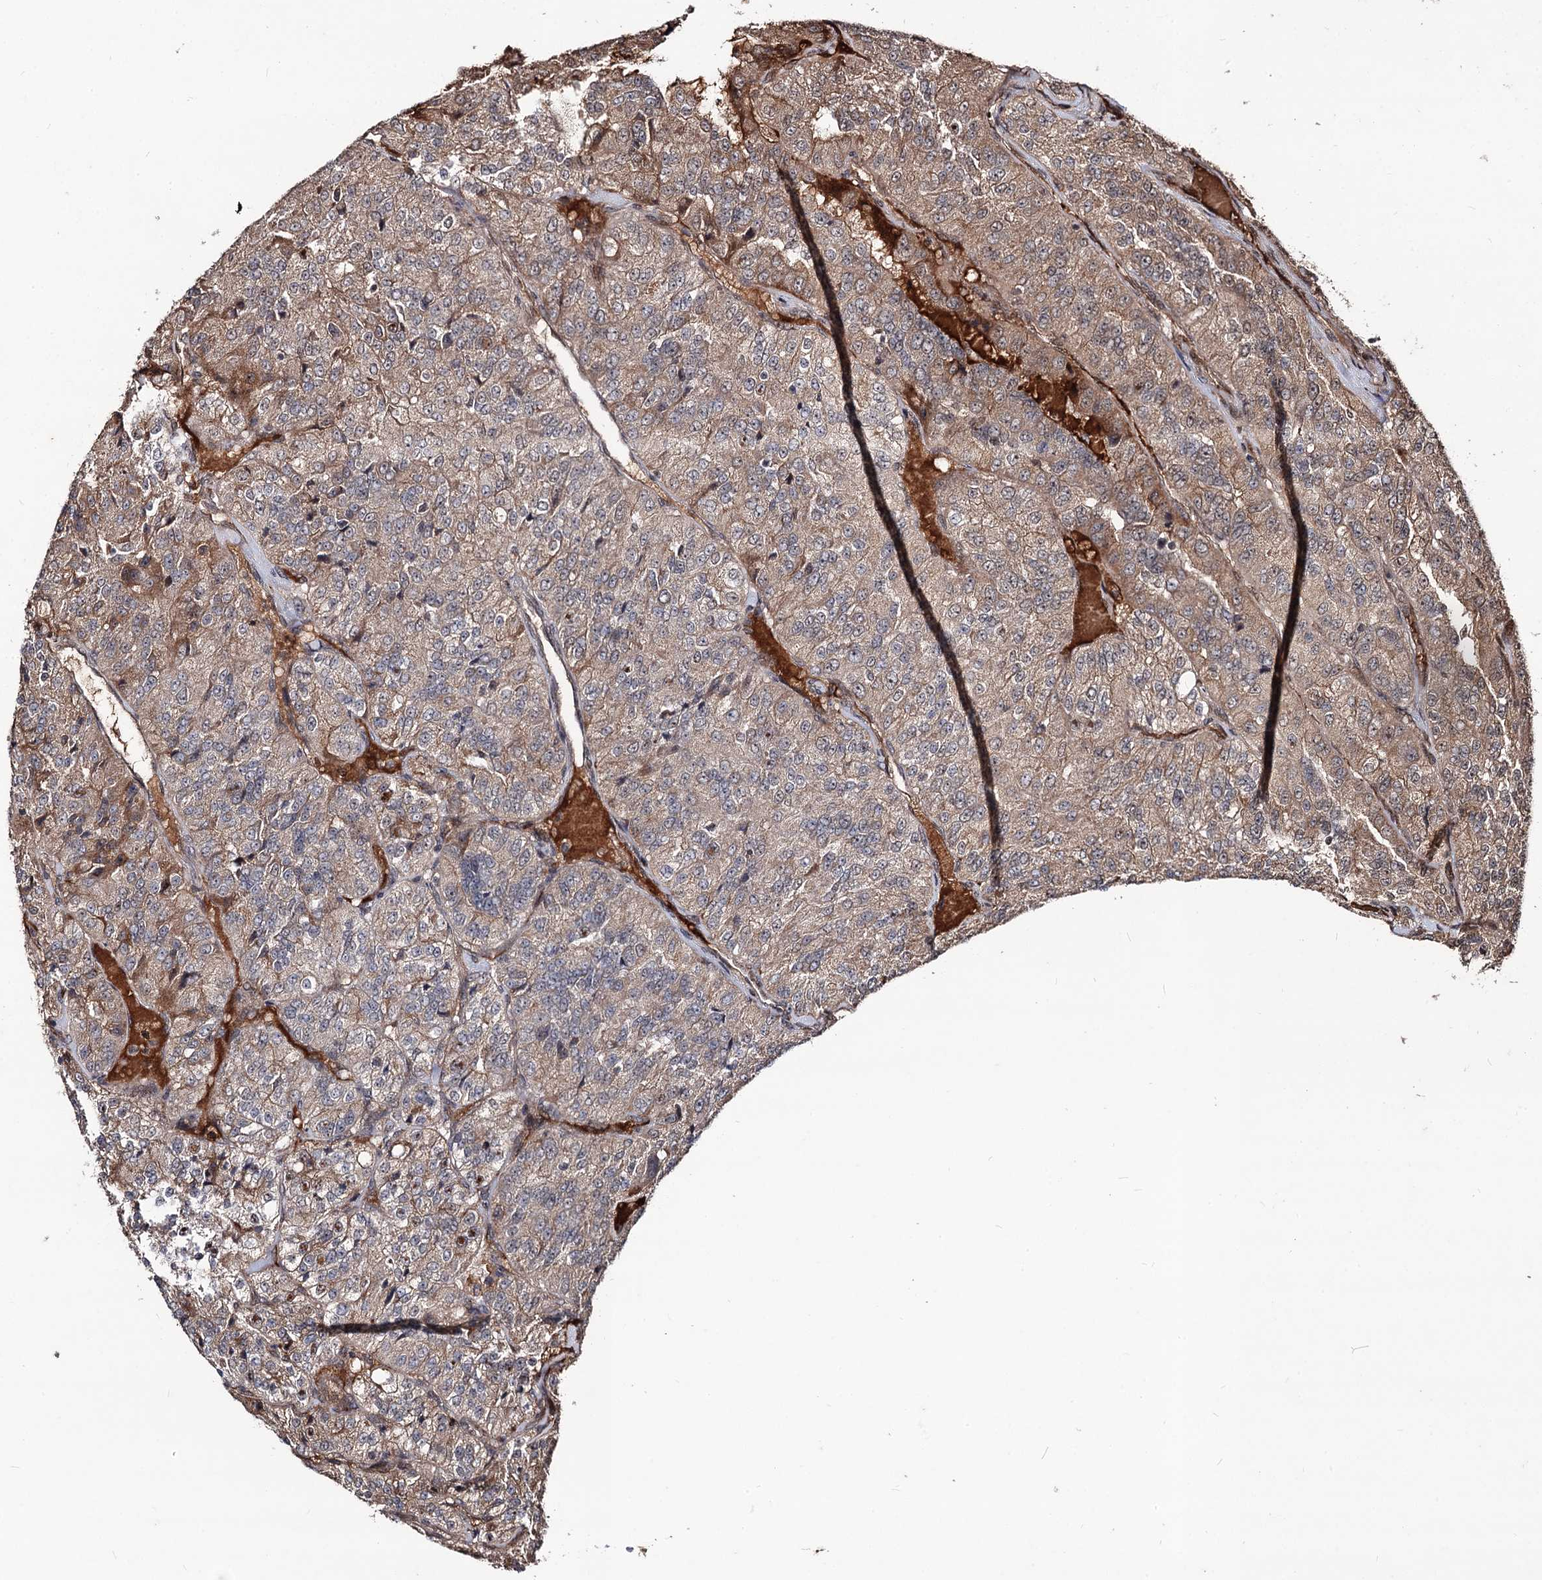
{"staining": {"intensity": "moderate", "quantity": ">75%", "location": "cytoplasmic/membranous"}, "tissue": "renal cancer", "cell_type": "Tumor cells", "image_type": "cancer", "snomed": [{"axis": "morphology", "description": "Adenocarcinoma, NOS"}, {"axis": "topography", "description": "Kidney"}], "caption": "Immunohistochemical staining of human adenocarcinoma (renal) displays medium levels of moderate cytoplasmic/membranous positivity in about >75% of tumor cells. (DAB = brown stain, brightfield microscopy at high magnification).", "gene": "SFSWAP", "patient": {"sex": "female", "age": 63}}